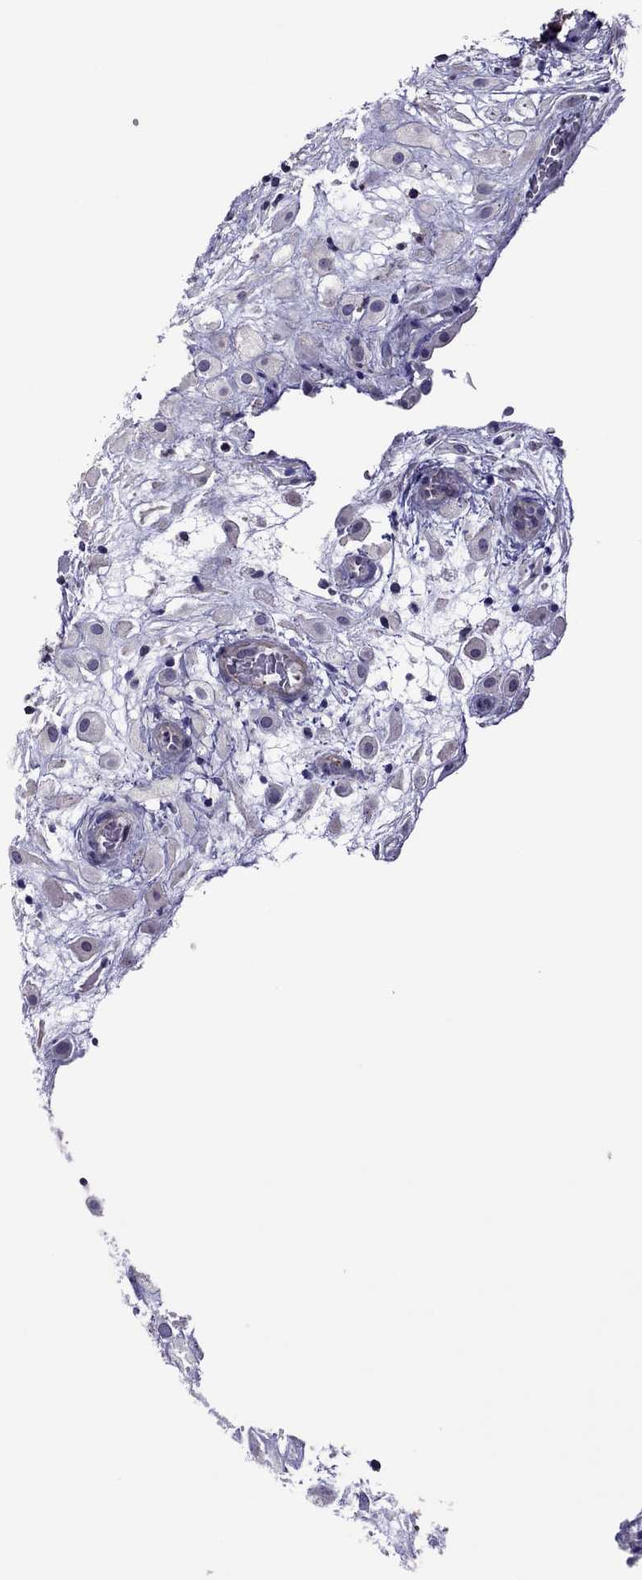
{"staining": {"intensity": "negative", "quantity": "none", "location": "none"}, "tissue": "placenta", "cell_type": "Decidual cells", "image_type": "normal", "snomed": [{"axis": "morphology", "description": "Normal tissue, NOS"}, {"axis": "topography", "description": "Placenta"}], "caption": "DAB (3,3'-diaminobenzidine) immunohistochemical staining of benign placenta displays no significant staining in decidual cells.", "gene": "SLC16A8", "patient": {"sex": "female", "age": 24}}